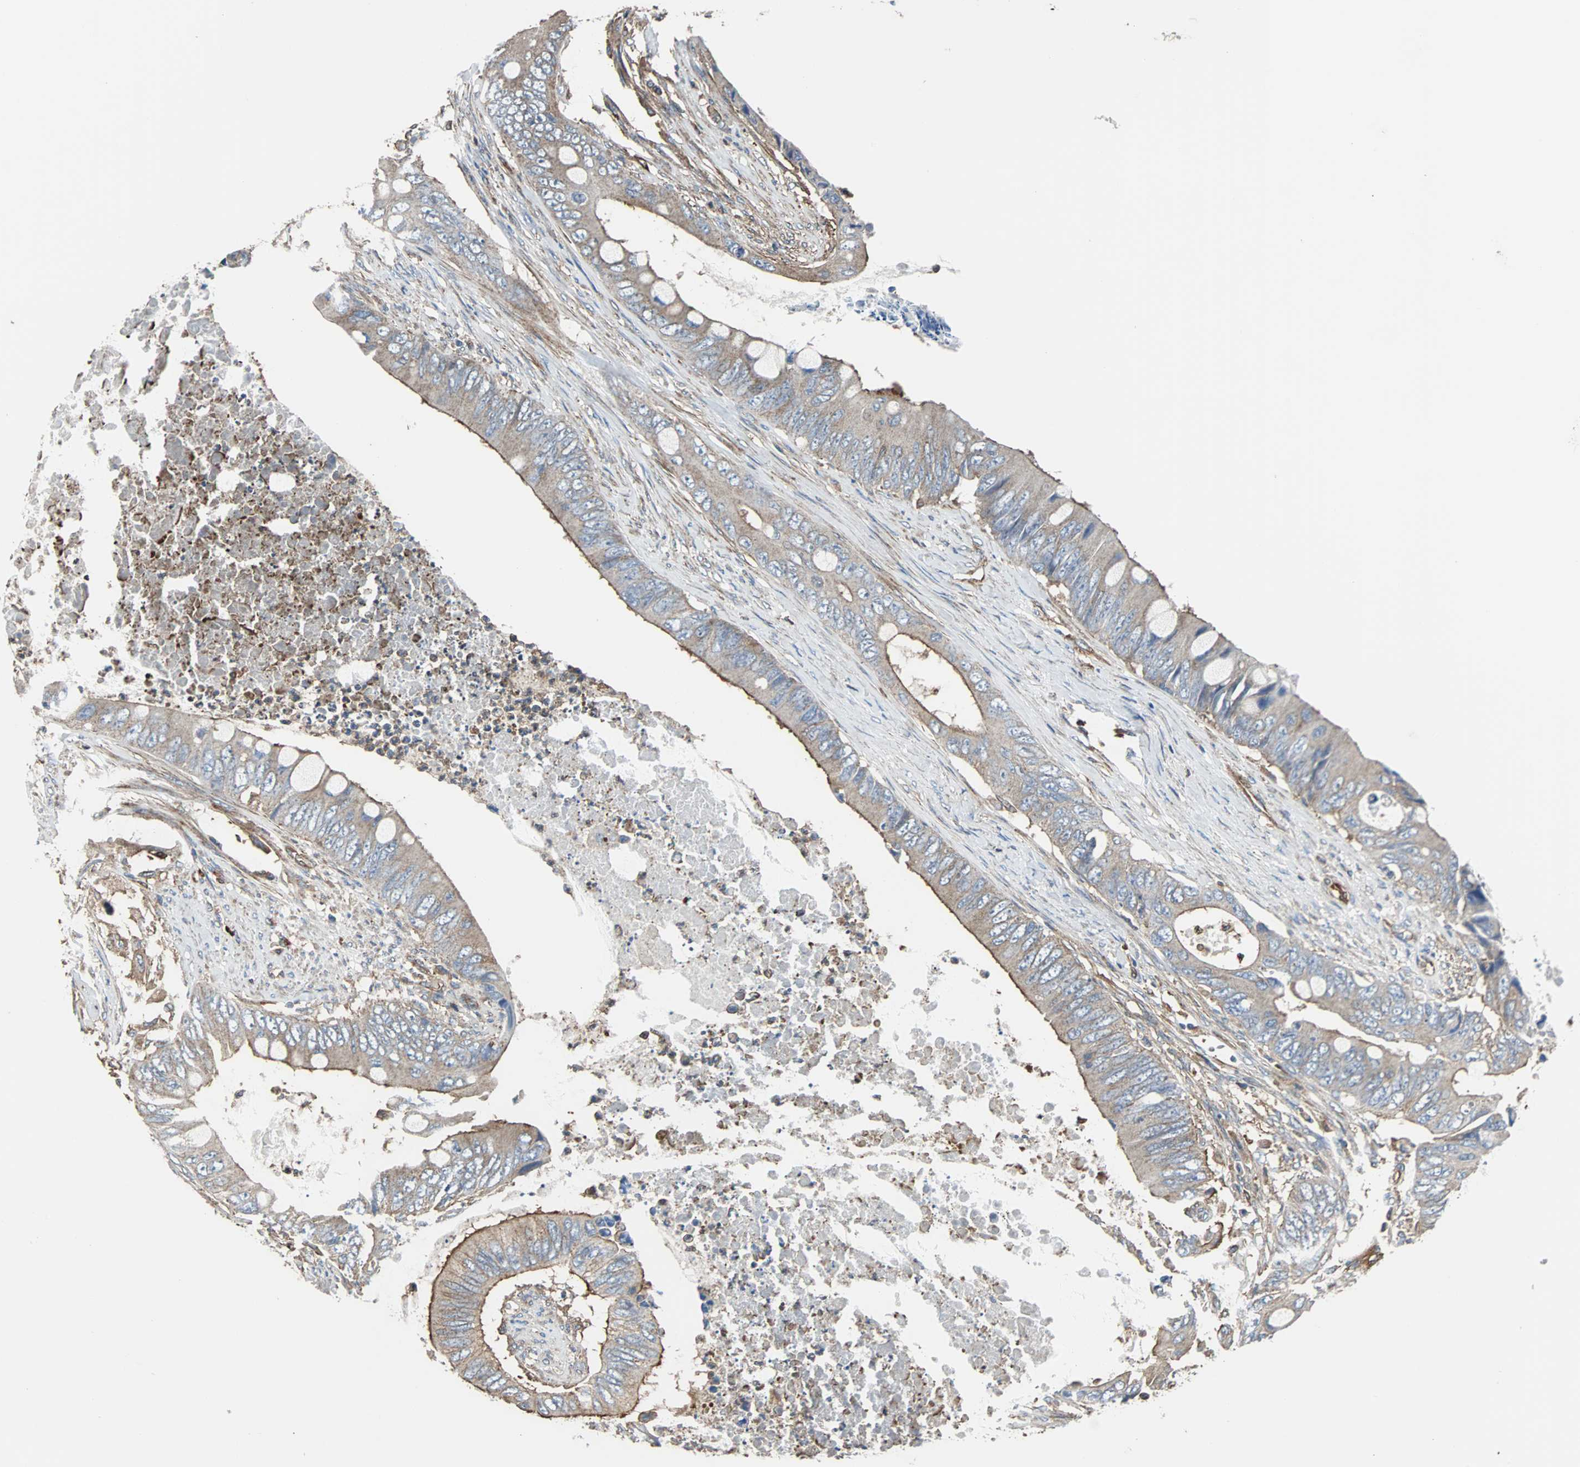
{"staining": {"intensity": "weak", "quantity": ">75%", "location": "cytoplasmic/membranous"}, "tissue": "colorectal cancer", "cell_type": "Tumor cells", "image_type": "cancer", "snomed": [{"axis": "morphology", "description": "Adenocarcinoma, NOS"}, {"axis": "topography", "description": "Rectum"}], "caption": "IHC of human adenocarcinoma (colorectal) exhibits low levels of weak cytoplasmic/membranous positivity in approximately >75% of tumor cells.", "gene": "PLCG2", "patient": {"sex": "female", "age": 77}}